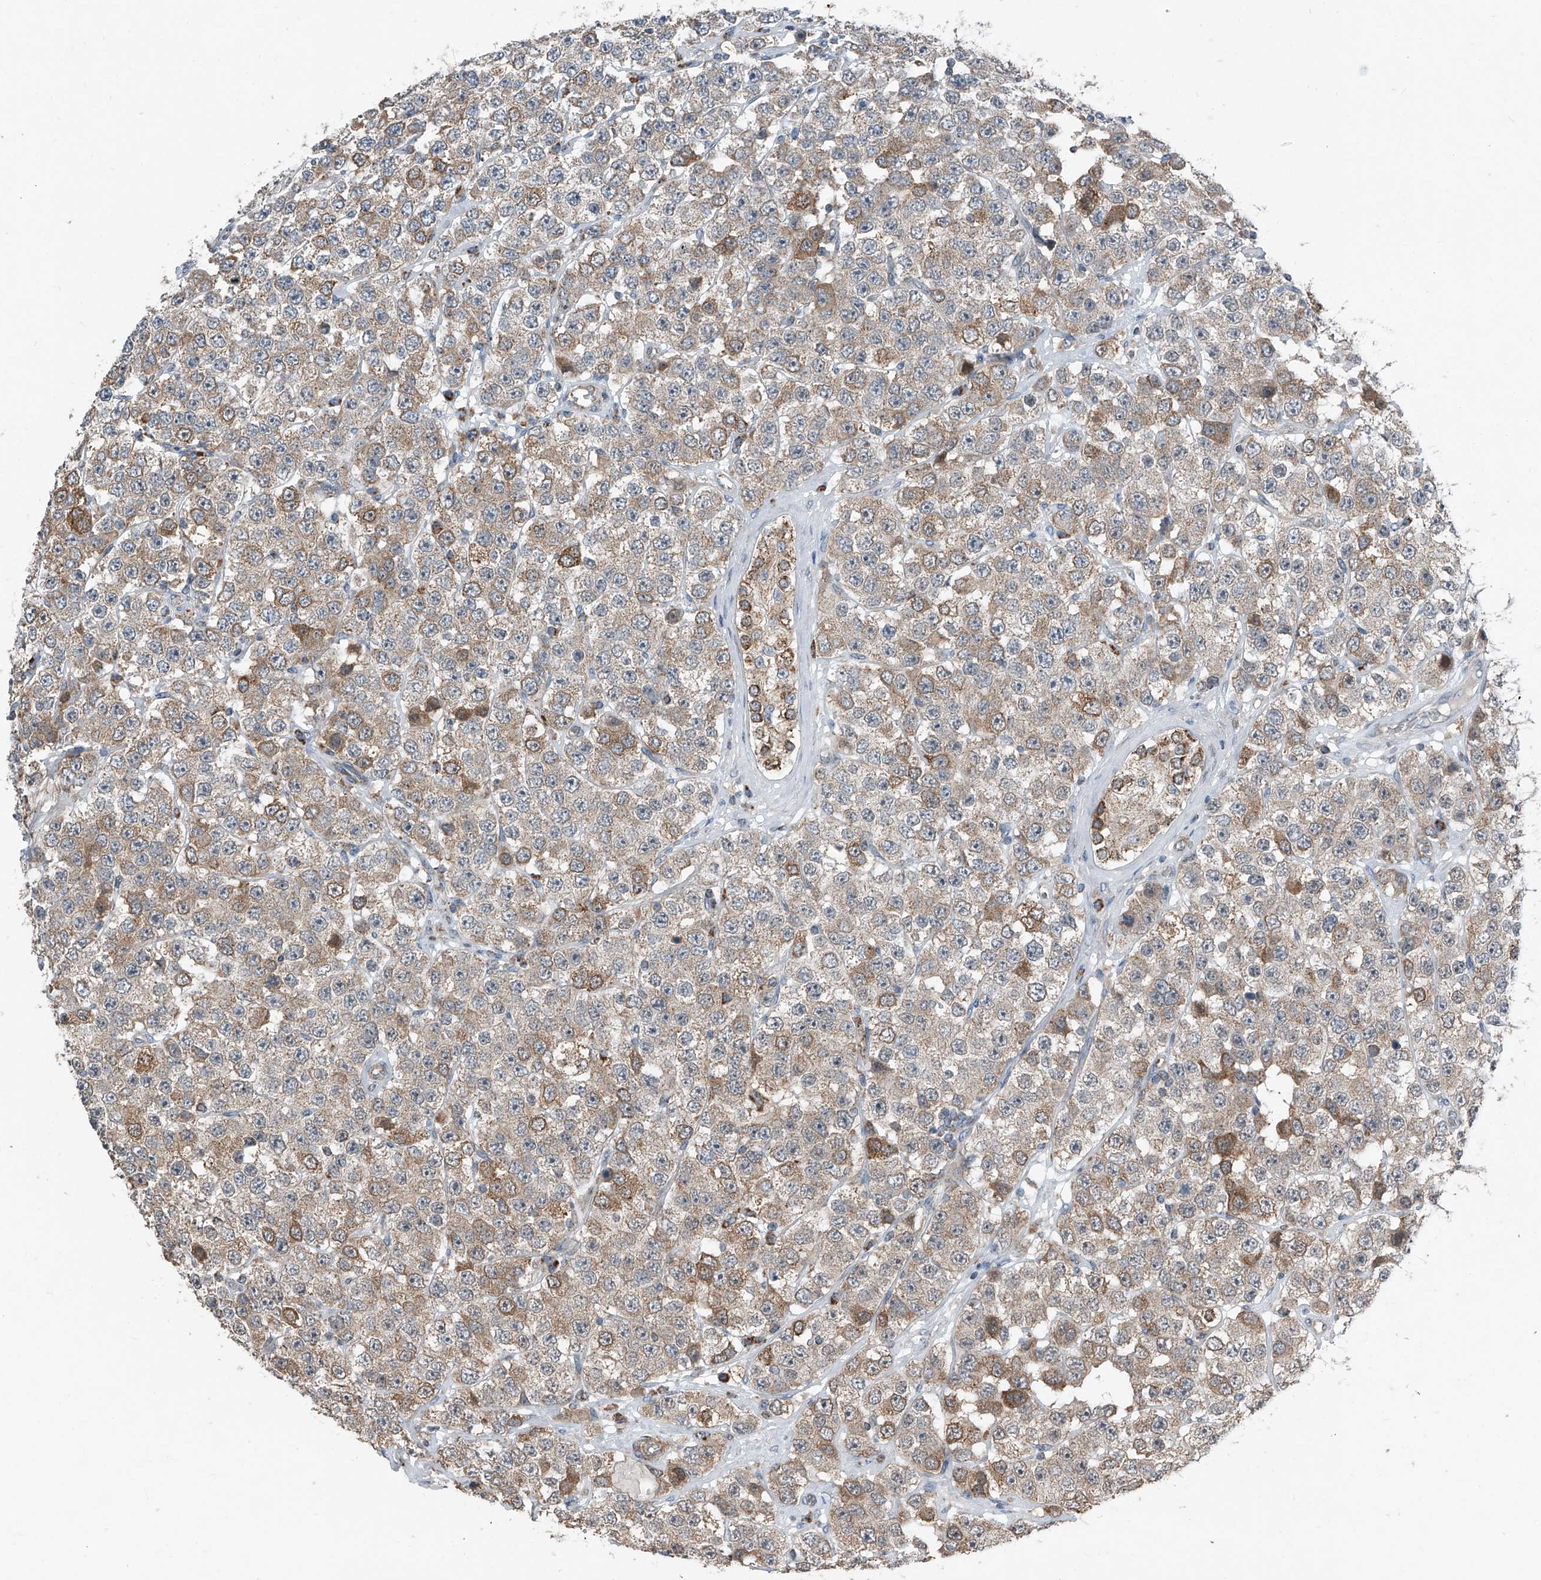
{"staining": {"intensity": "moderate", "quantity": ">75%", "location": "cytoplasmic/membranous"}, "tissue": "testis cancer", "cell_type": "Tumor cells", "image_type": "cancer", "snomed": [{"axis": "morphology", "description": "Seminoma, NOS"}, {"axis": "topography", "description": "Testis"}], "caption": "This photomicrograph reveals IHC staining of testis seminoma, with medium moderate cytoplasmic/membranous positivity in about >75% of tumor cells.", "gene": "CHRNA7", "patient": {"sex": "male", "age": 28}}